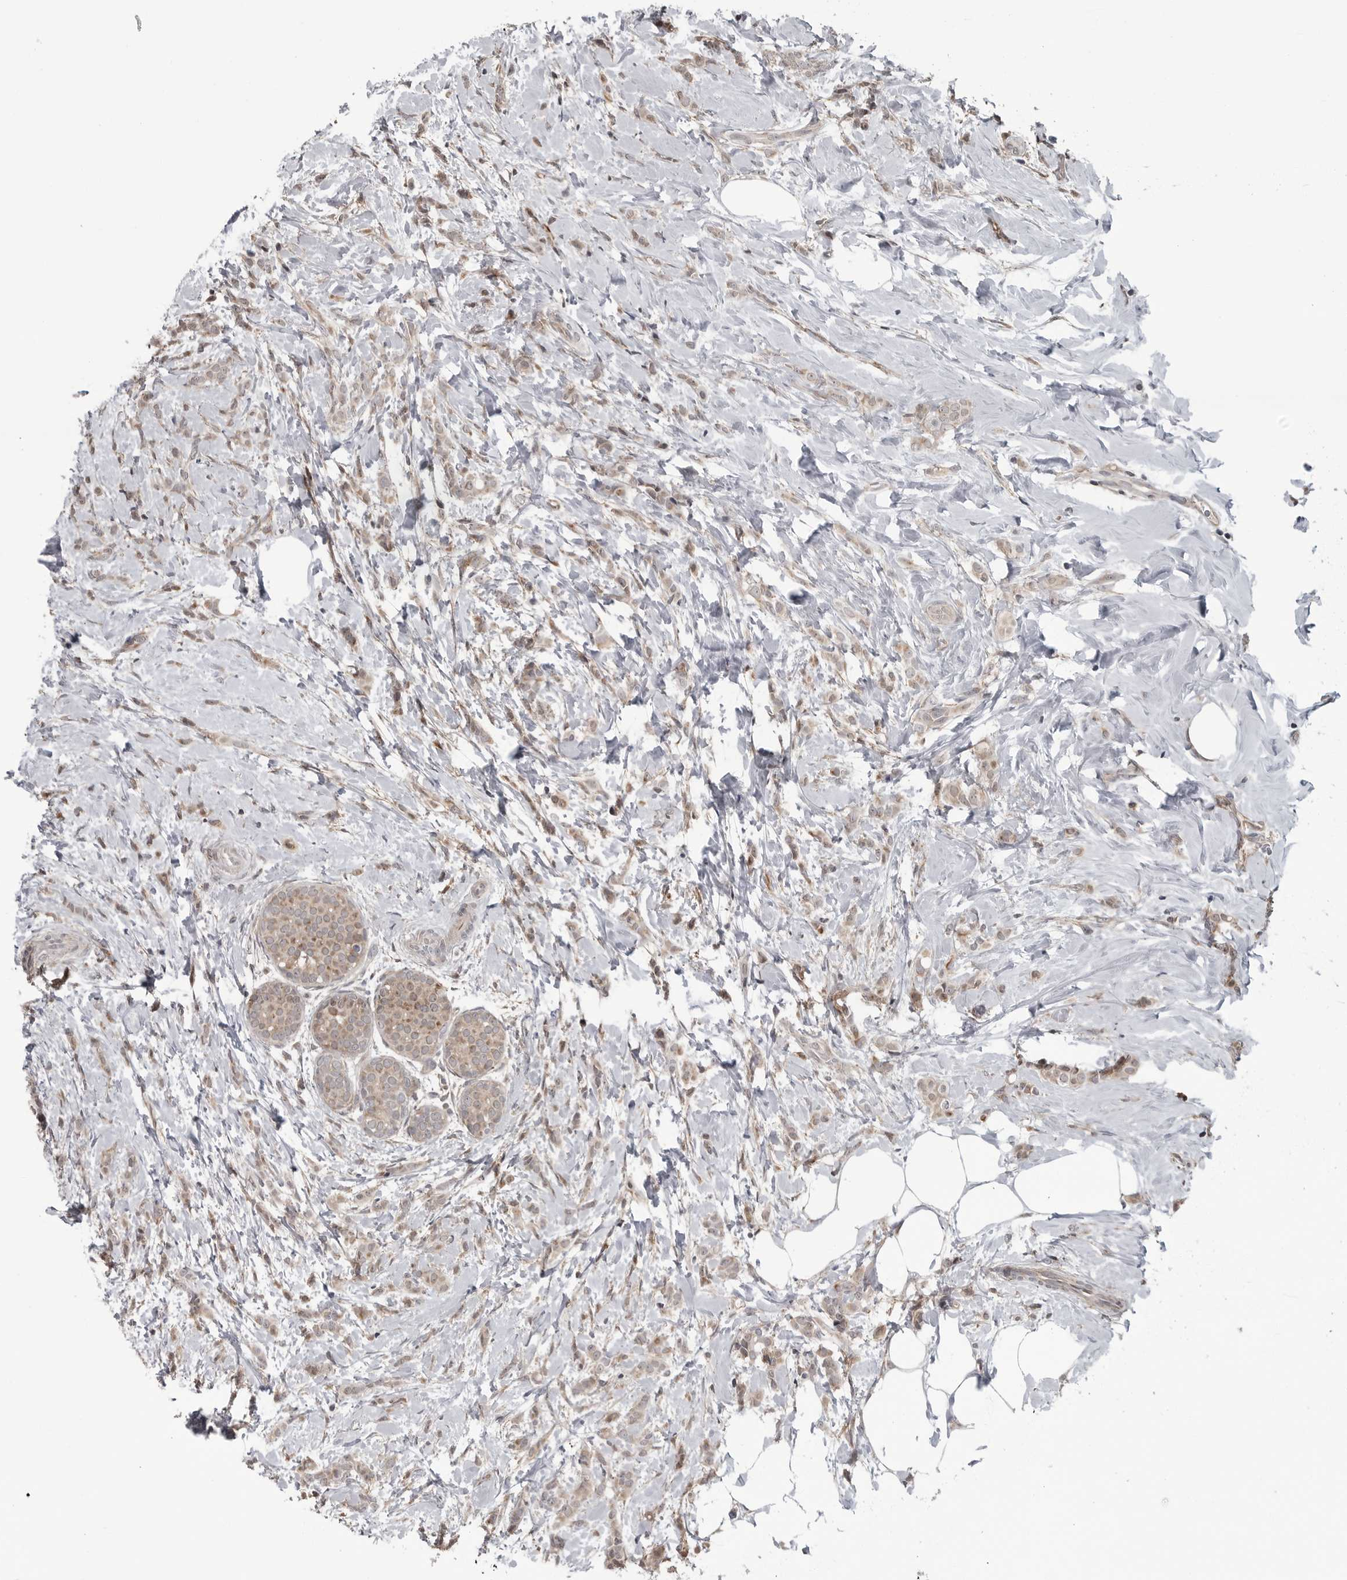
{"staining": {"intensity": "weak", "quantity": ">75%", "location": "cytoplasmic/membranous"}, "tissue": "breast cancer", "cell_type": "Tumor cells", "image_type": "cancer", "snomed": [{"axis": "morphology", "description": "Lobular carcinoma, in situ"}, {"axis": "morphology", "description": "Lobular carcinoma"}, {"axis": "topography", "description": "Breast"}], "caption": "Immunohistochemical staining of lobular carcinoma (breast) reveals weak cytoplasmic/membranous protein staining in about >75% of tumor cells.", "gene": "FAAP100", "patient": {"sex": "female", "age": 41}}